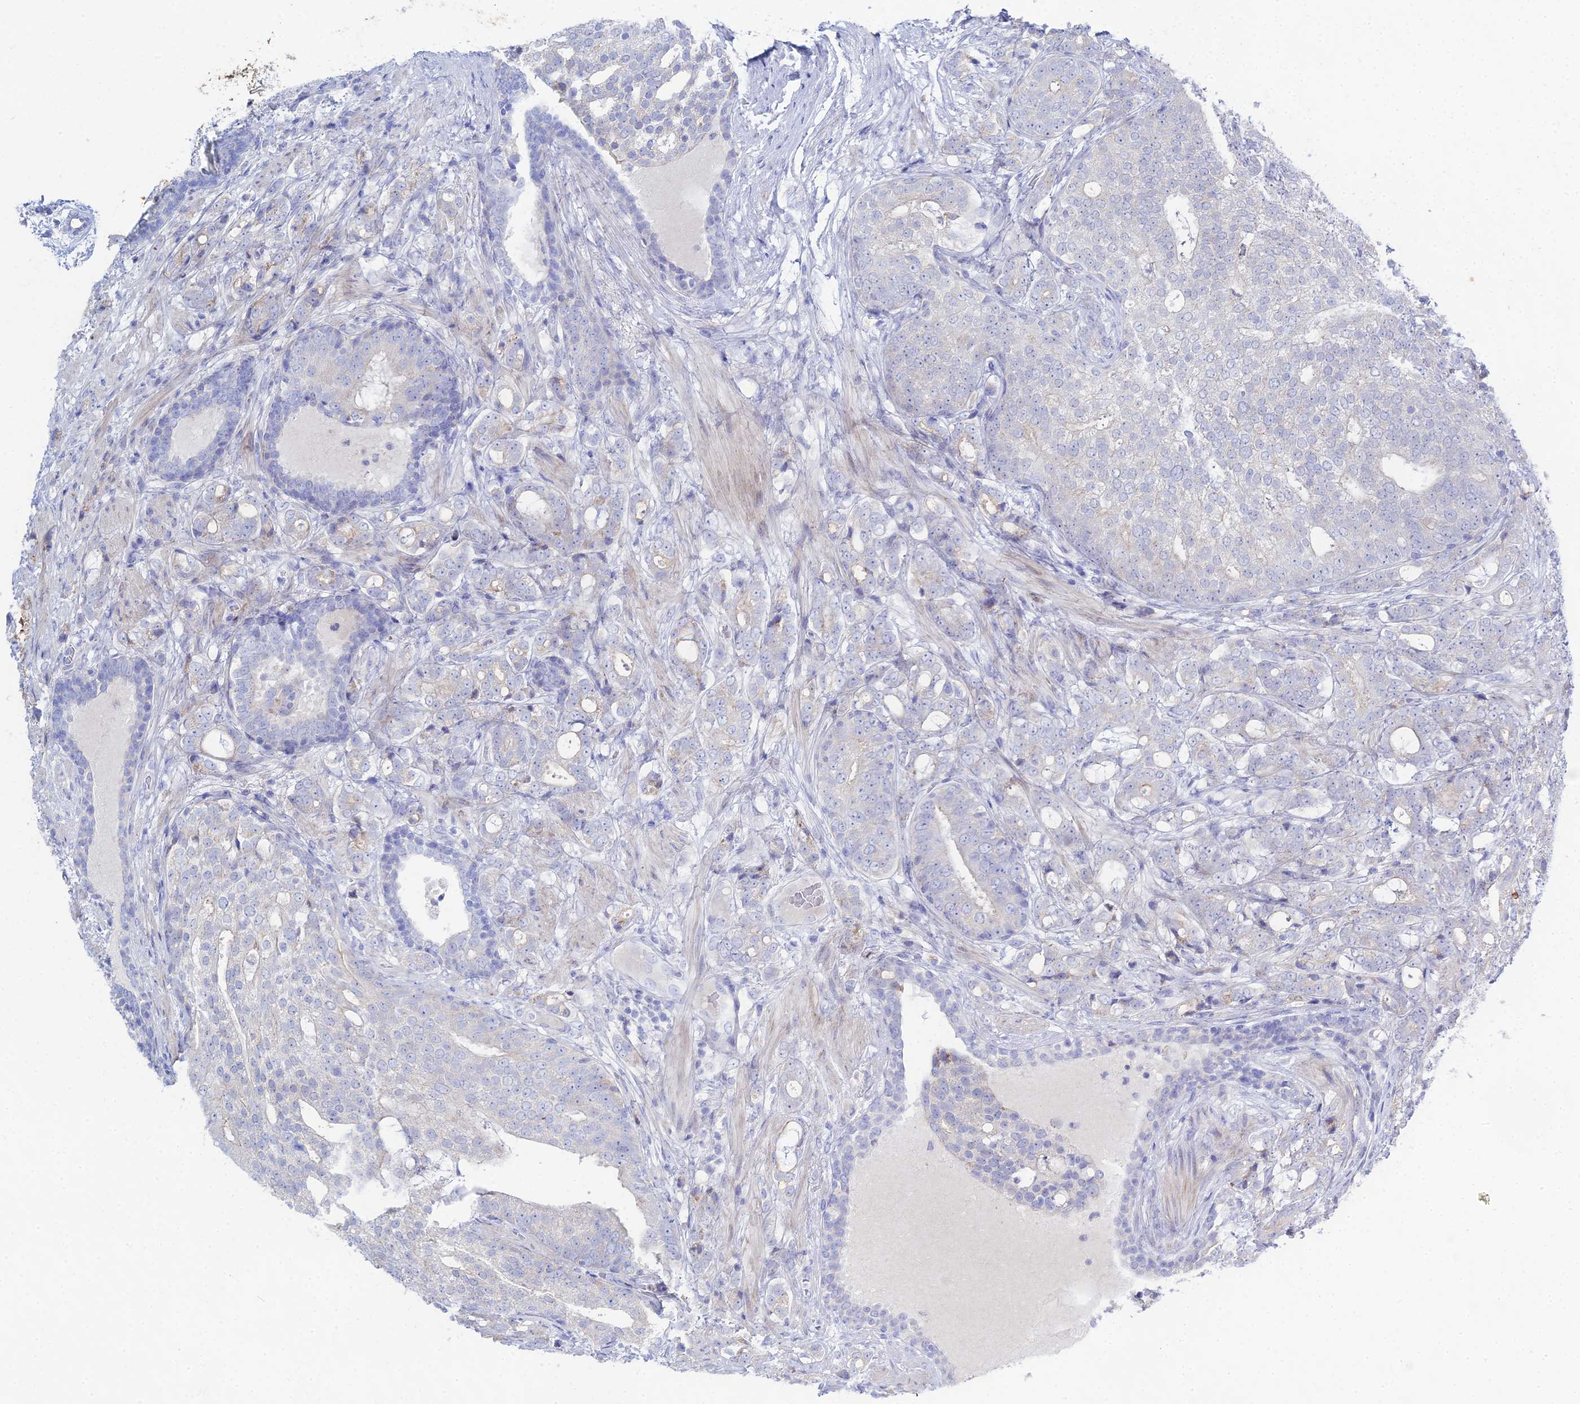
{"staining": {"intensity": "negative", "quantity": "none", "location": "none"}, "tissue": "prostate cancer", "cell_type": "Tumor cells", "image_type": "cancer", "snomed": [{"axis": "morphology", "description": "Adenocarcinoma, High grade"}, {"axis": "topography", "description": "Prostate"}], "caption": "Adenocarcinoma (high-grade) (prostate) was stained to show a protein in brown. There is no significant positivity in tumor cells. Nuclei are stained in blue.", "gene": "DHX34", "patient": {"sex": "male", "age": 67}}